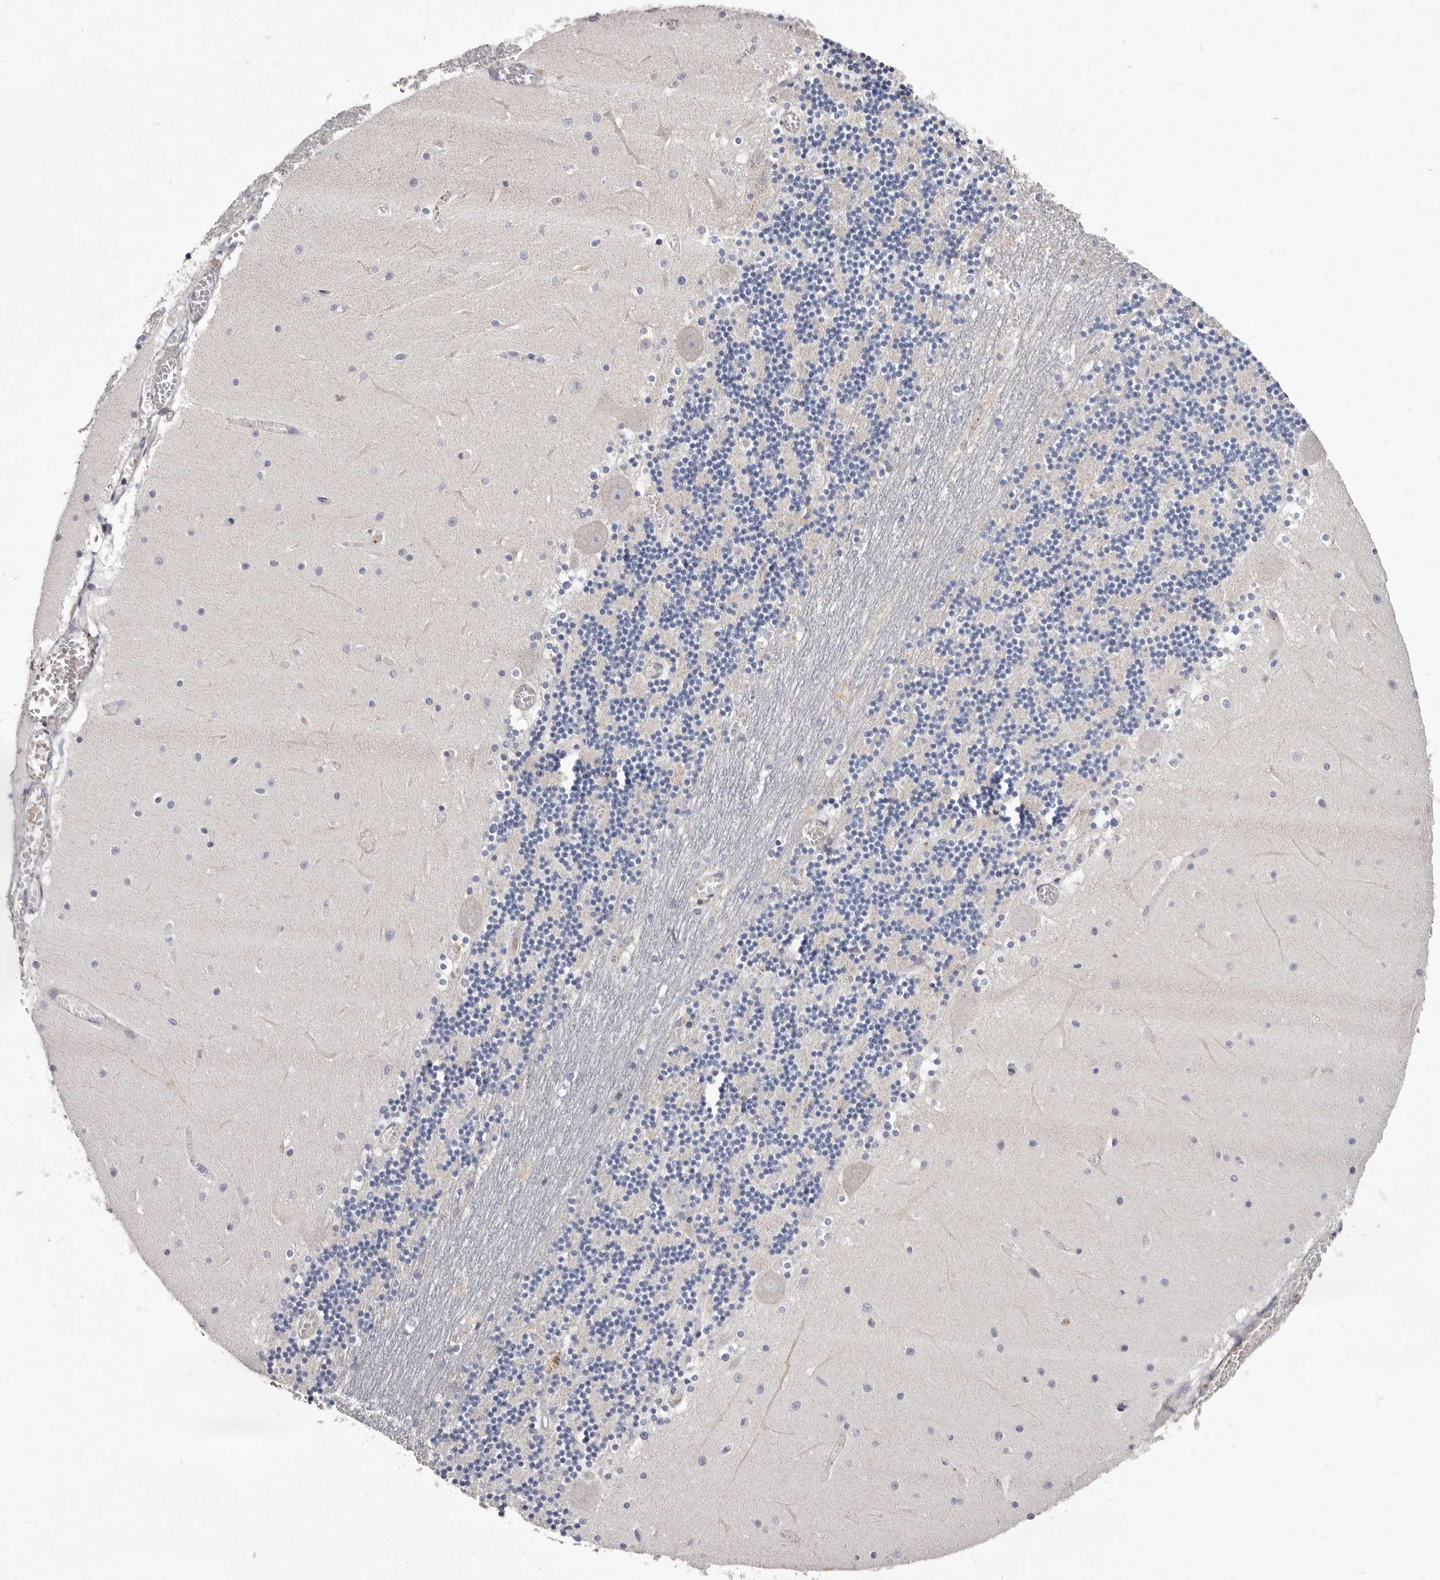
{"staining": {"intensity": "negative", "quantity": "none", "location": "none"}, "tissue": "cerebellum", "cell_type": "Cells in granular layer", "image_type": "normal", "snomed": [{"axis": "morphology", "description": "Normal tissue, NOS"}, {"axis": "topography", "description": "Cerebellum"}], "caption": "Immunohistochemistry (IHC) photomicrograph of benign human cerebellum stained for a protein (brown), which reveals no expression in cells in granular layer. (DAB (3,3'-diaminobenzidine) IHC with hematoxylin counter stain).", "gene": "NUBPL", "patient": {"sex": "female", "age": 28}}